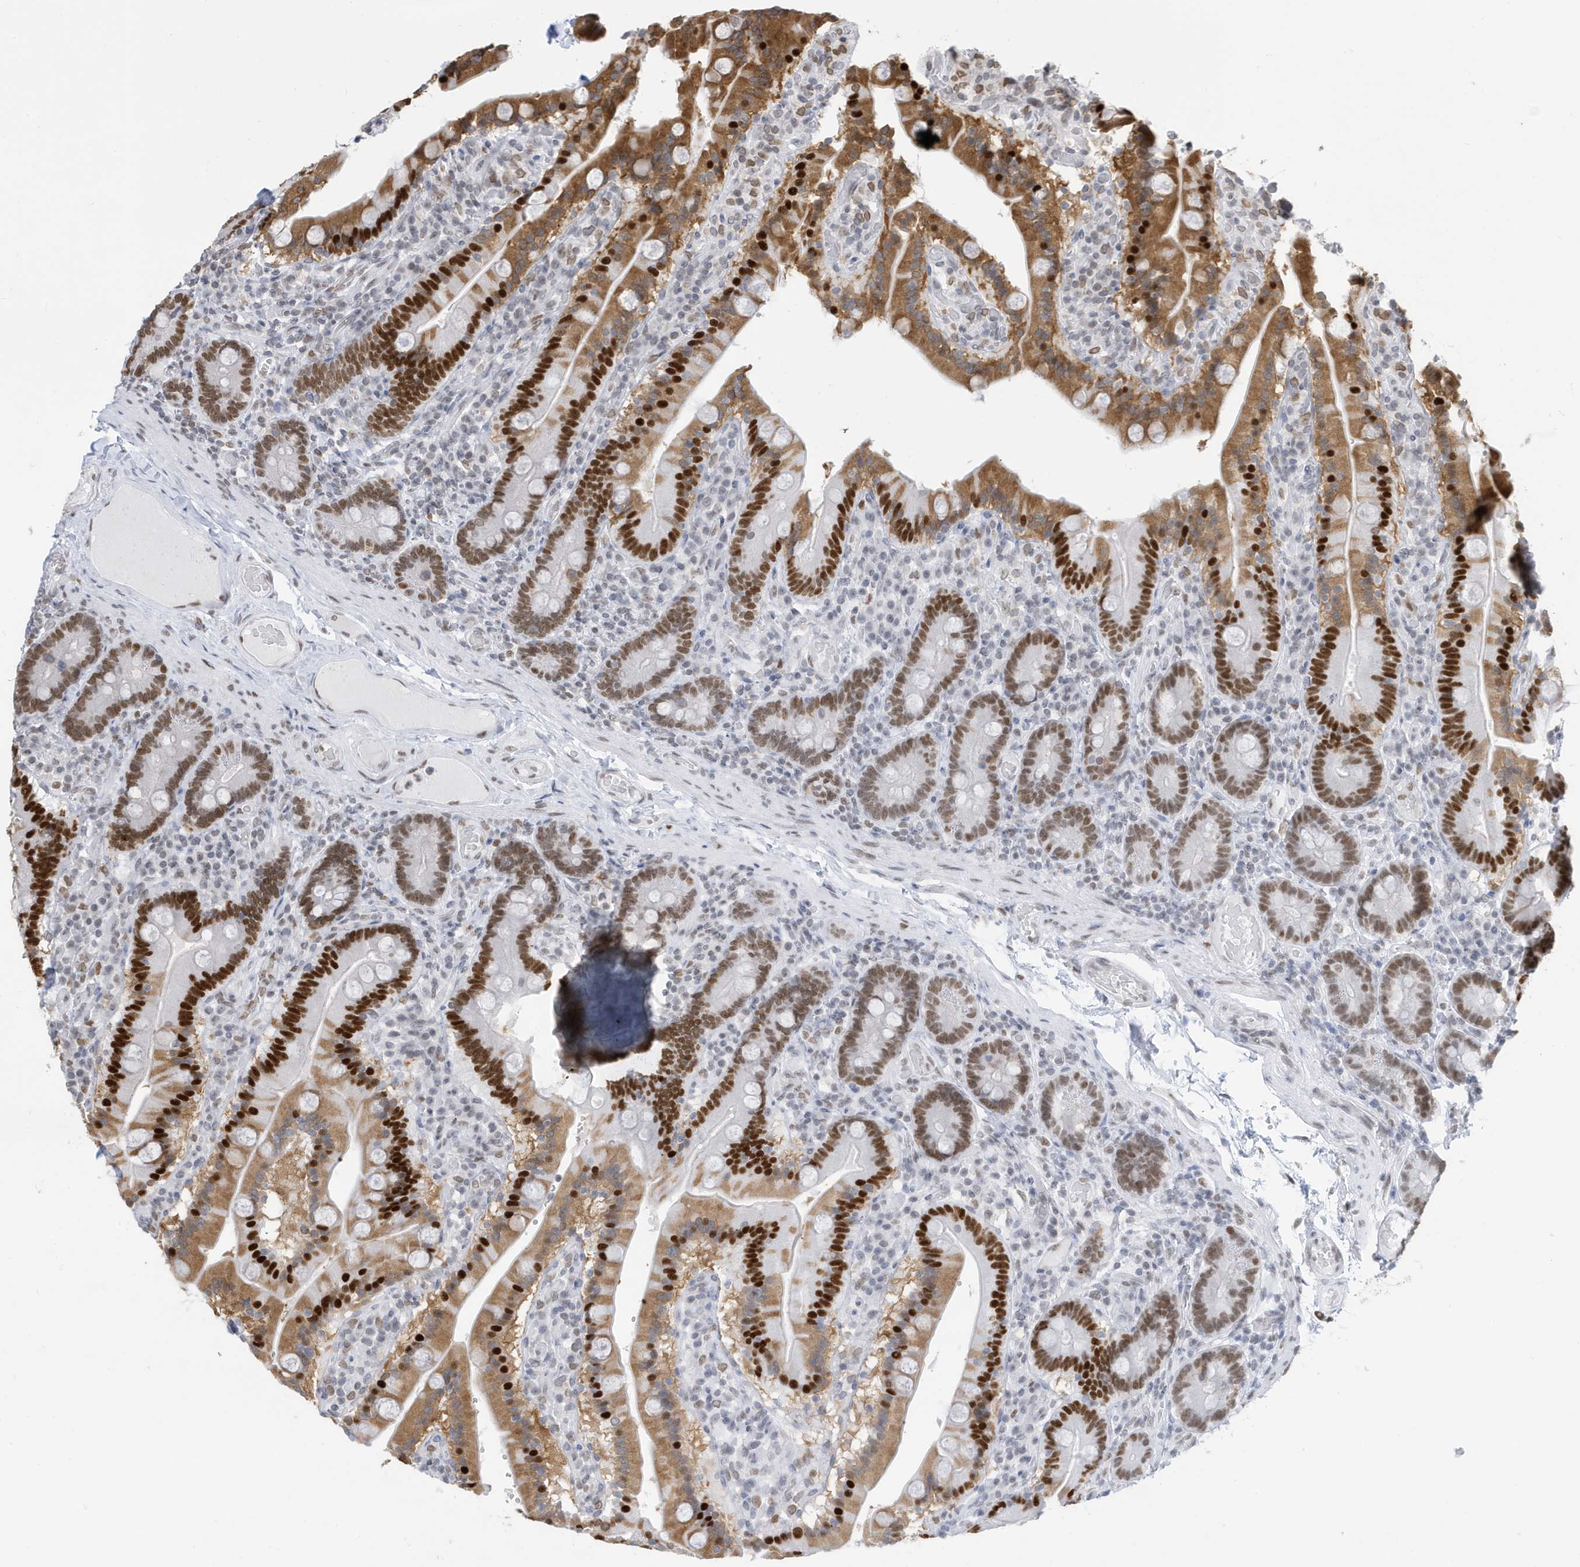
{"staining": {"intensity": "strong", "quantity": ">75%", "location": "cytoplasmic/membranous,nuclear"}, "tissue": "duodenum", "cell_type": "Glandular cells", "image_type": "normal", "snomed": [{"axis": "morphology", "description": "Normal tissue, NOS"}, {"axis": "topography", "description": "Duodenum"}], "caption": "This image exhibits IHC staining of normal duodenum, with high strong cytoplasmic/membranous,nuclear positivity in approximately >75% of glandular cells.", "gene": "PCYT1A", "patient": {"sex": "female", "age": 62}}